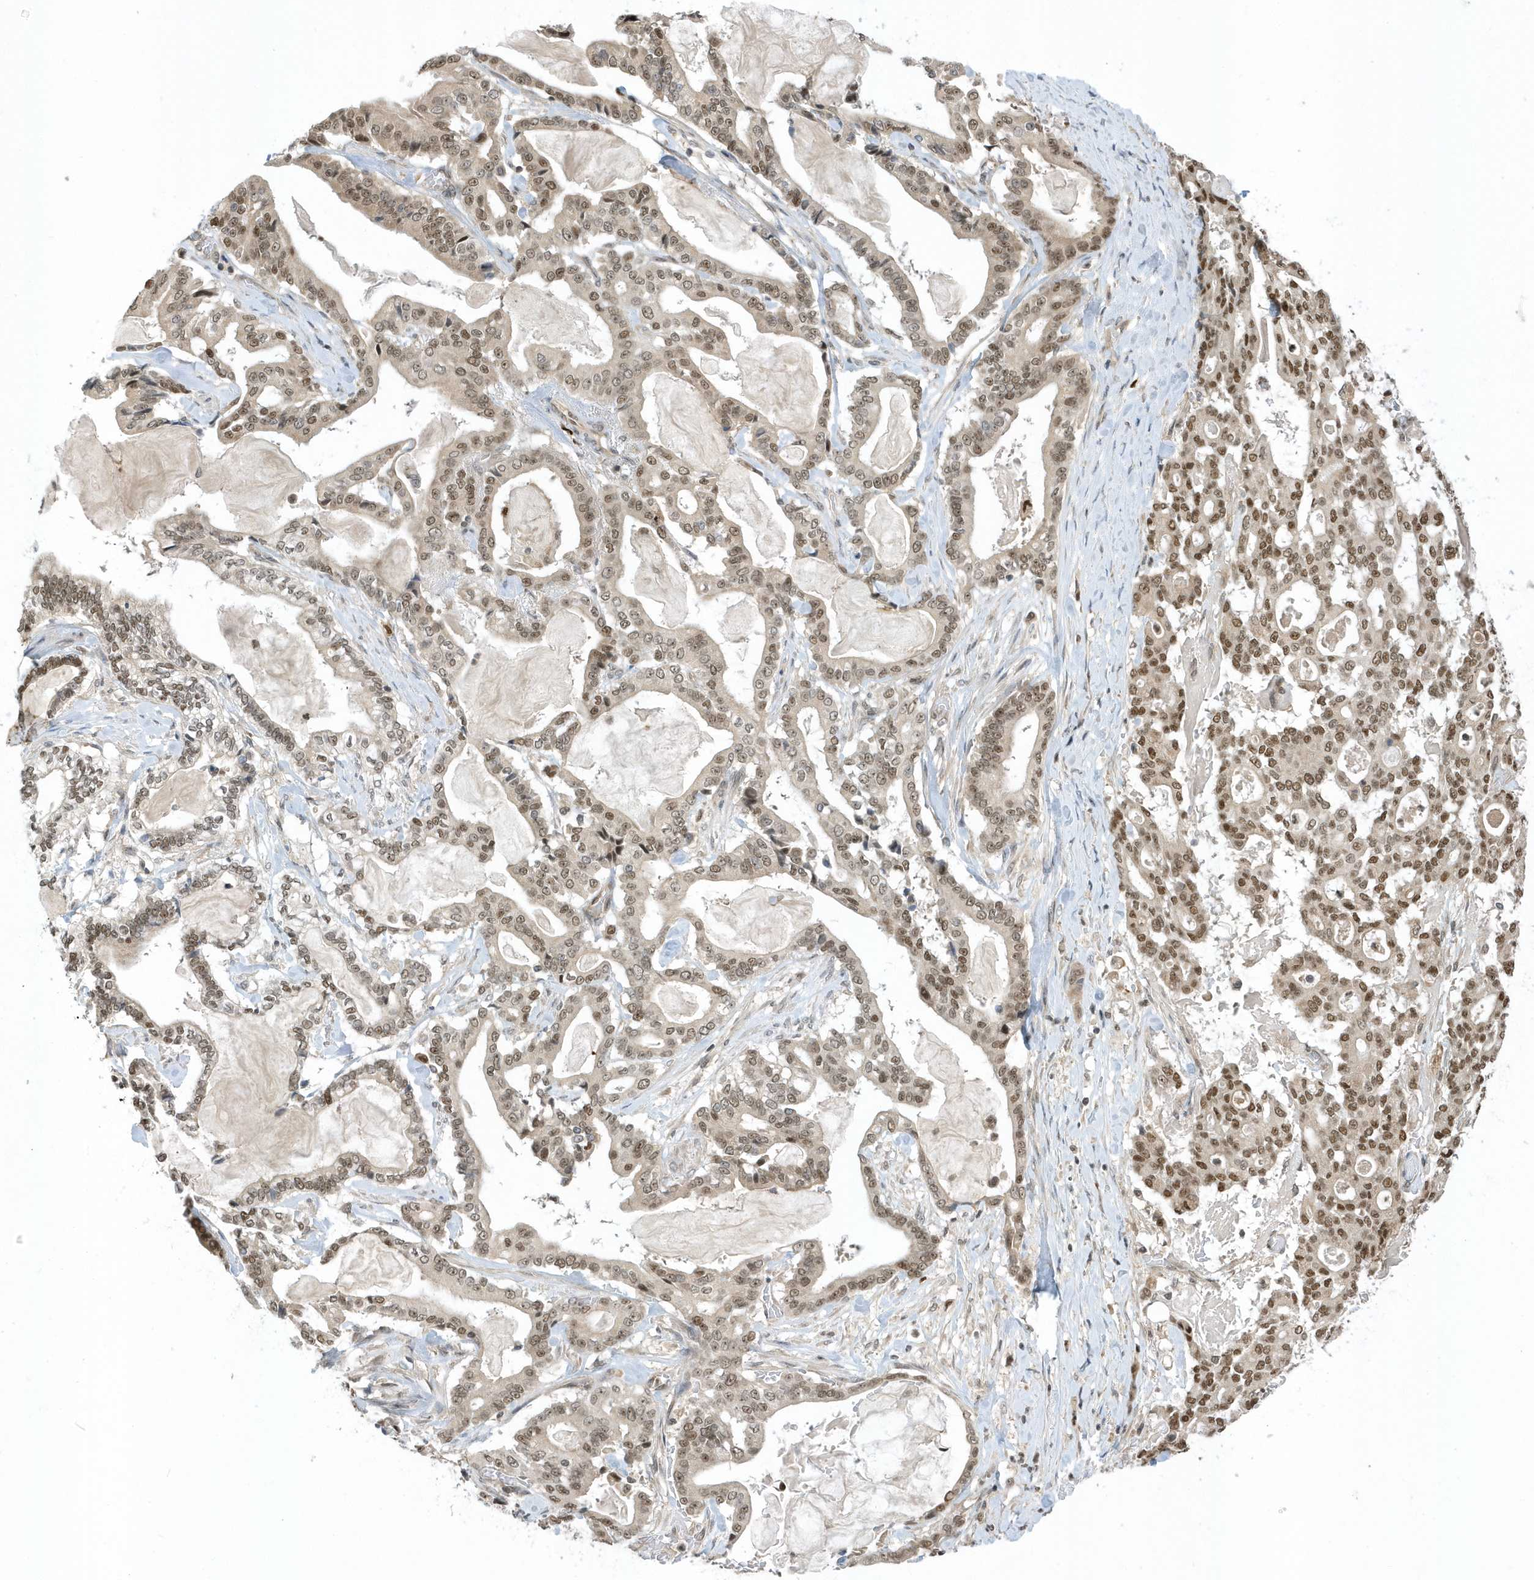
{"staining": {"intensity": "moderate", "quantity": ">75%", "location": "nuclear"}, "tissue": "pancreatic cancer", "cell_type": "Tumor cells", "image_type": "cancer", "snomed": [{"axis": "morphology", "description": "Adenocarcinoma, NOS"}, {"axis": "topography", "description": "Pancreas"}], "caption": "The histopathology image exhibits staining of pancreatic cancer (adenocarcinoma), revealing moderate nuclear protein expression (brown color) within tumor cells.", "gene": "ZNF740", "patient": {"sex": "male", "age": 63}}